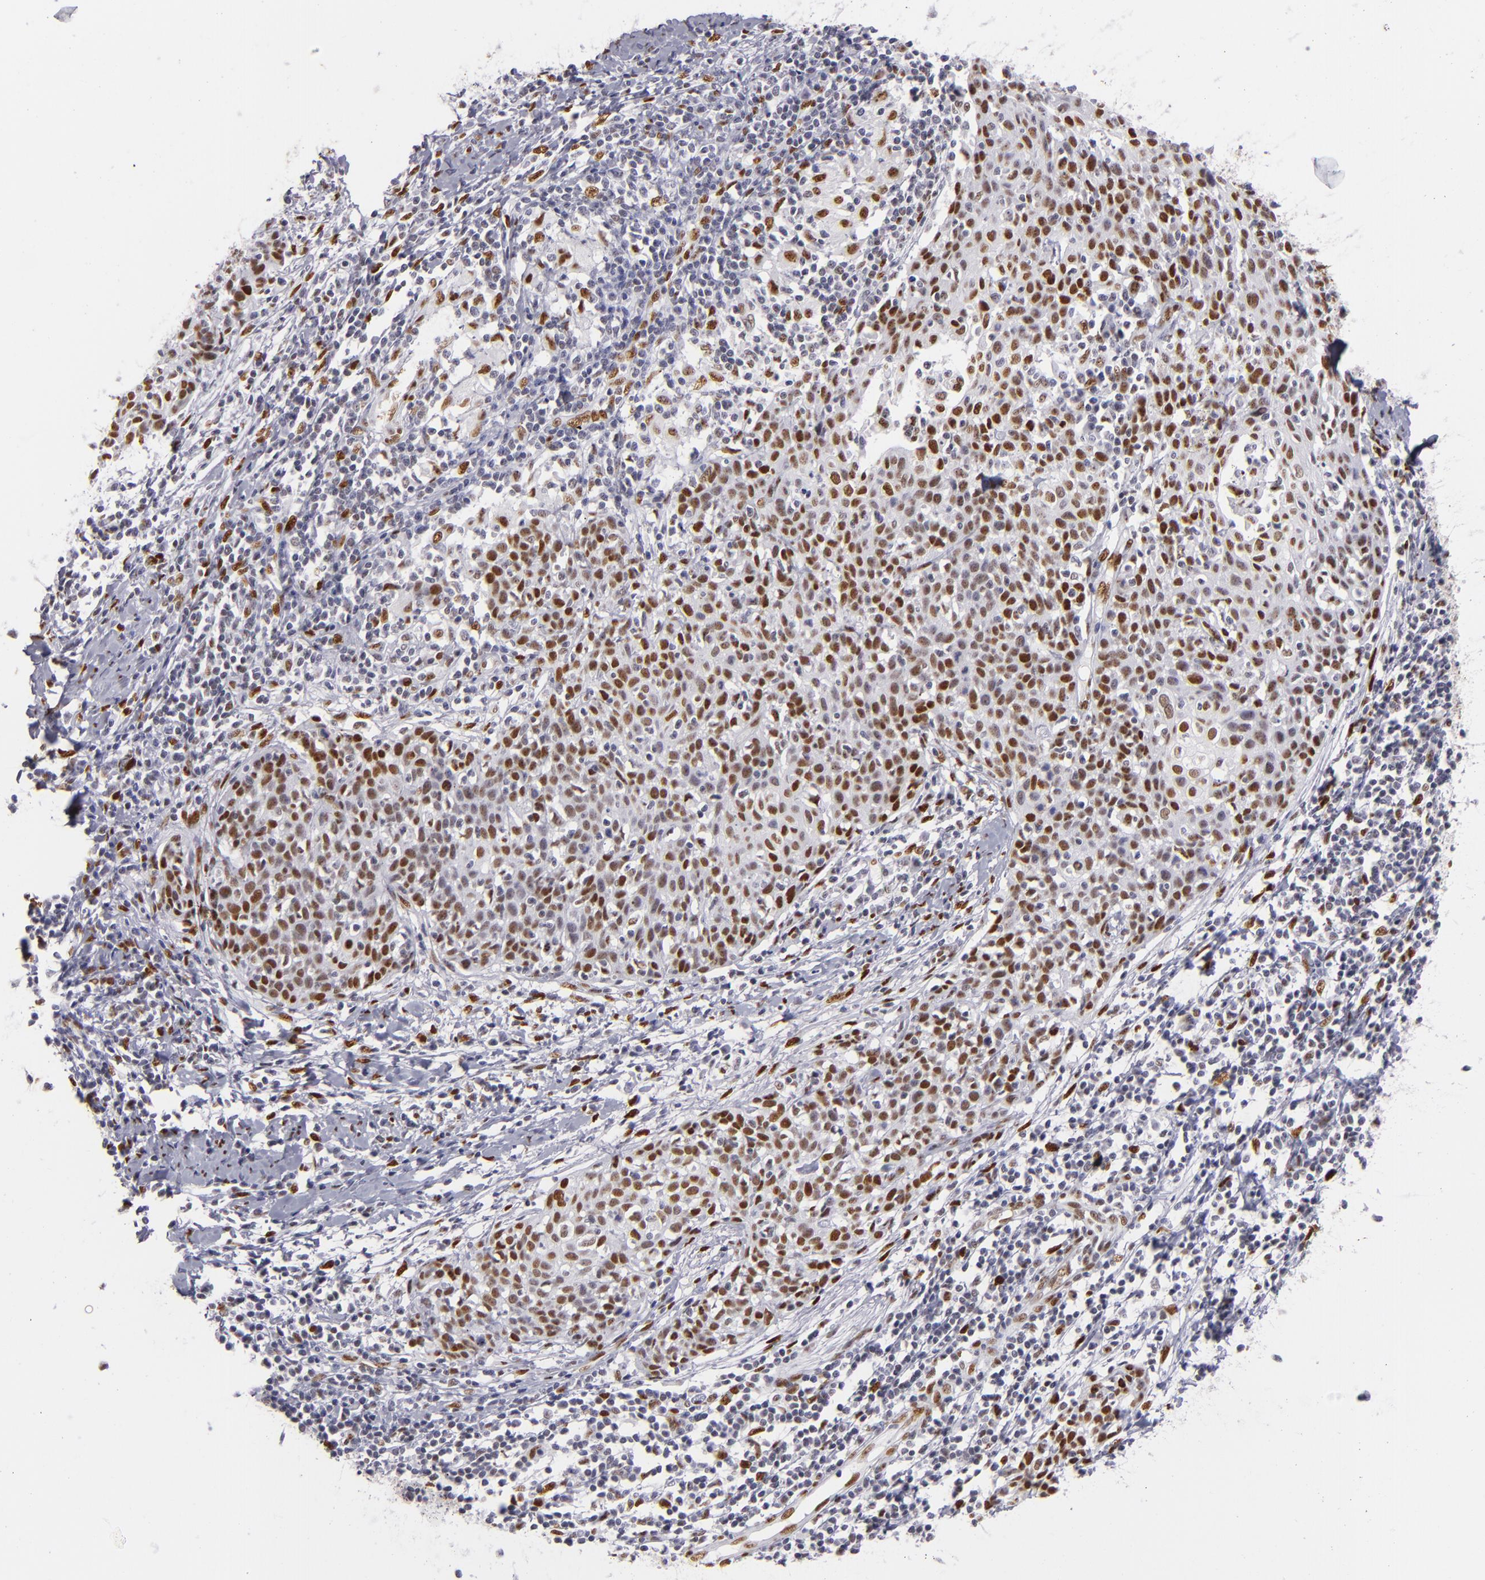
{"staining": {"intensity": "strong", "quantity": ">75%", "location": "nuclear"}, "tissue": "cervical cancer", "cell_type": "Tumor cells", "image_type": "cancer", "snomed": [{"axis": "morphology", "description": "Squamous cell carcinoma, NOS"}, {"axis": "topography", "description": "Cervix"}], "caption": "Immunohistochemical staining of cervical cancer (squamous cell carcinoma) exhibits high levels of strong nuclear positivity in approximately >75% of tumor cells. The staining was performed using DAB, with brown indicating positive protein expression. Nuclei are stained blue with hematoxylin.", "gene": "TOP3A", "patient": {"sex": "female", "age": 38}}